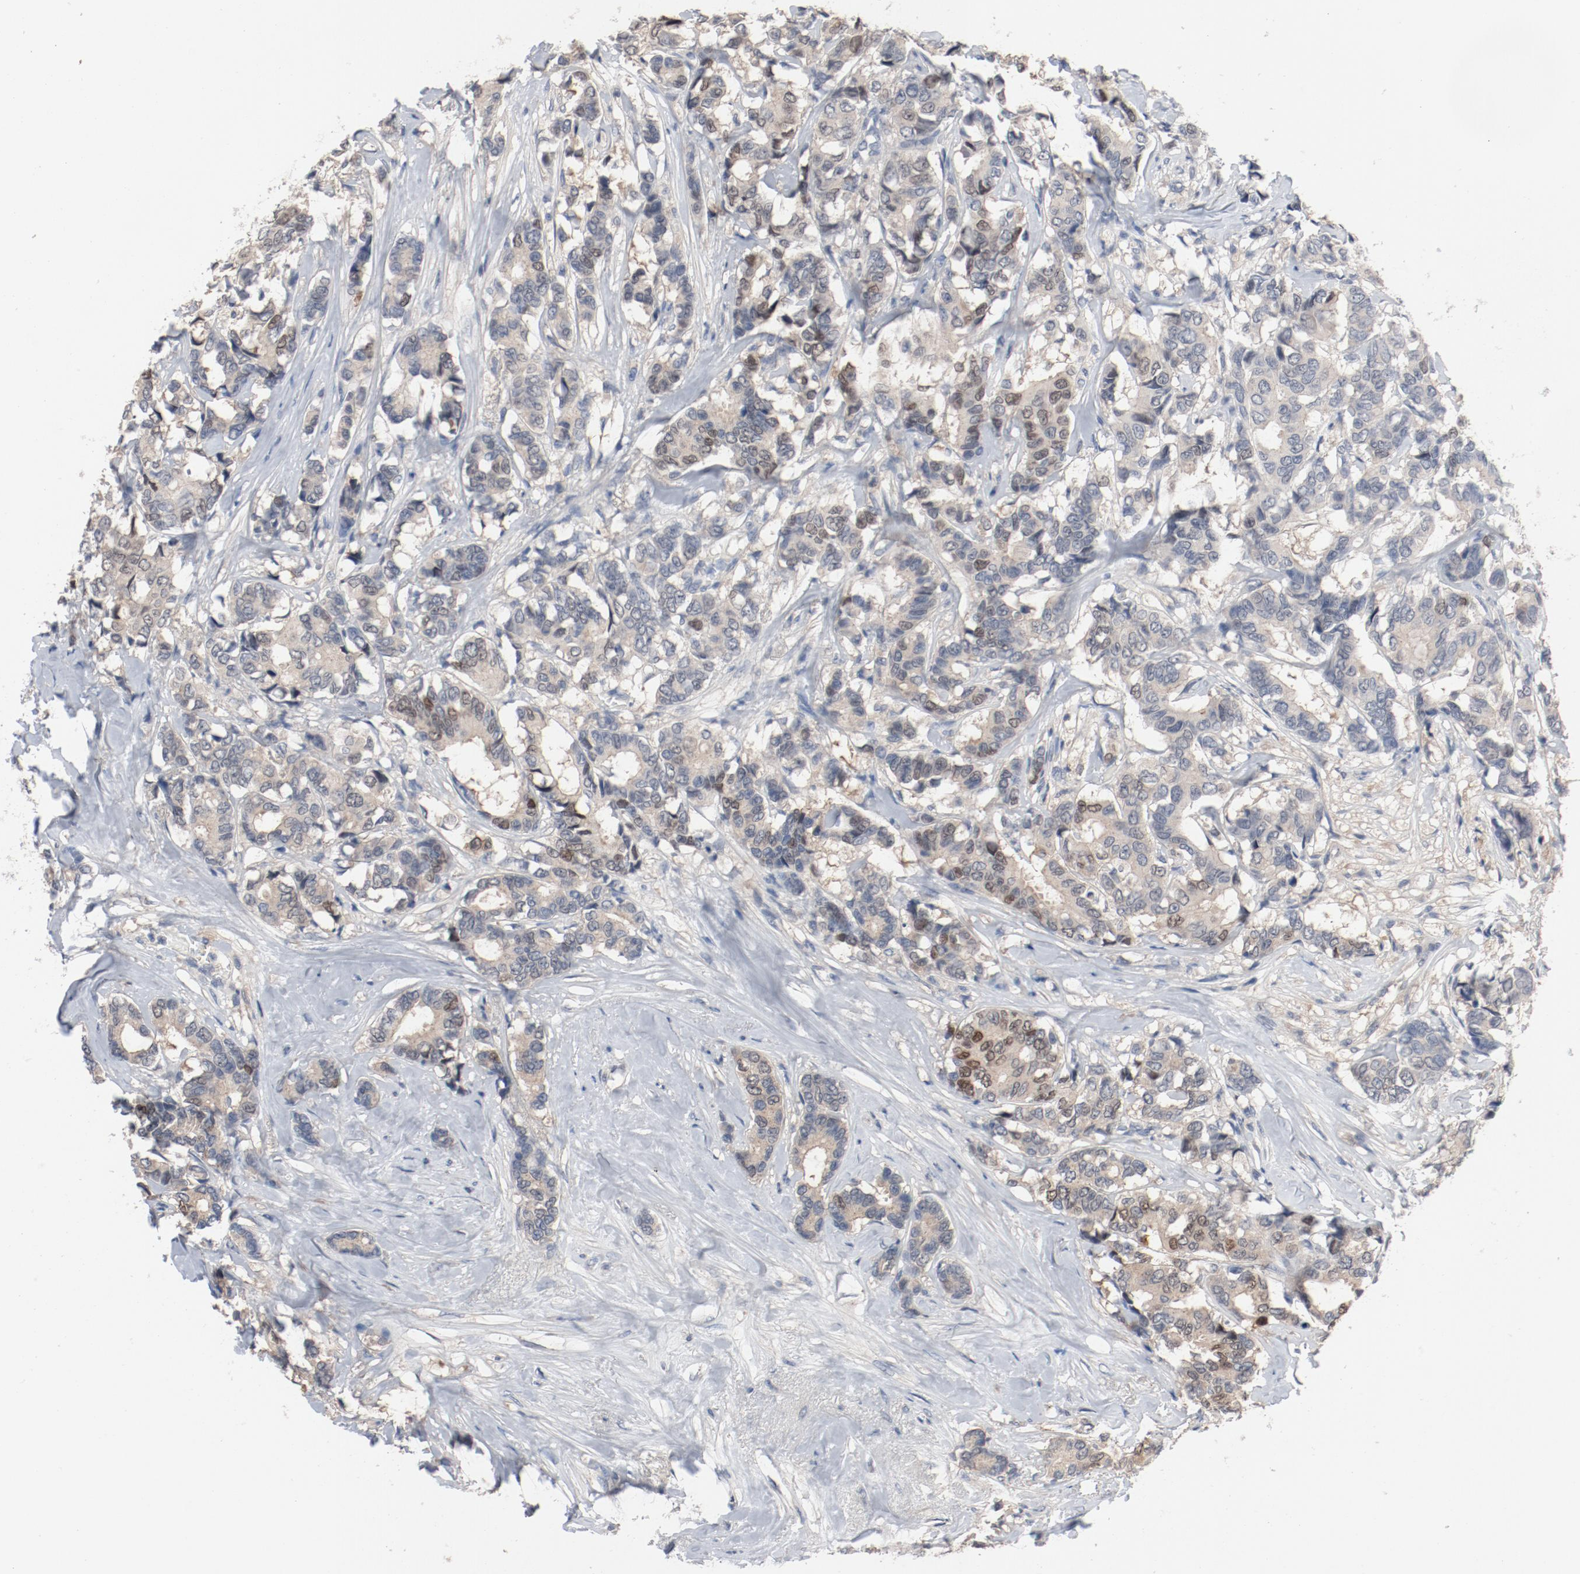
{"staining": {"intensity": "weak", "quantity": ">75%", "location": "cytoplasmic/membranous"}, "tissue": "breast cancer", "cell_type": "Tumor cells", "image_type": "cancer", "snomed": [{"axis": "morphology", "description": "Duct carcinoma"}, {"axis": "topography", "description": "Breast"}], "caption": "Protein staining exhibits weak cytoplasmic/membranous expression in about >75% of tumor cells in invasive ductal carcinoma (breast). Immunohistochemistry (ihc) stains the protein of interest in brown and the nuclei are stained blue.", "gene": "DNAL4", "patient": {"sex": "female", "age": 87}}